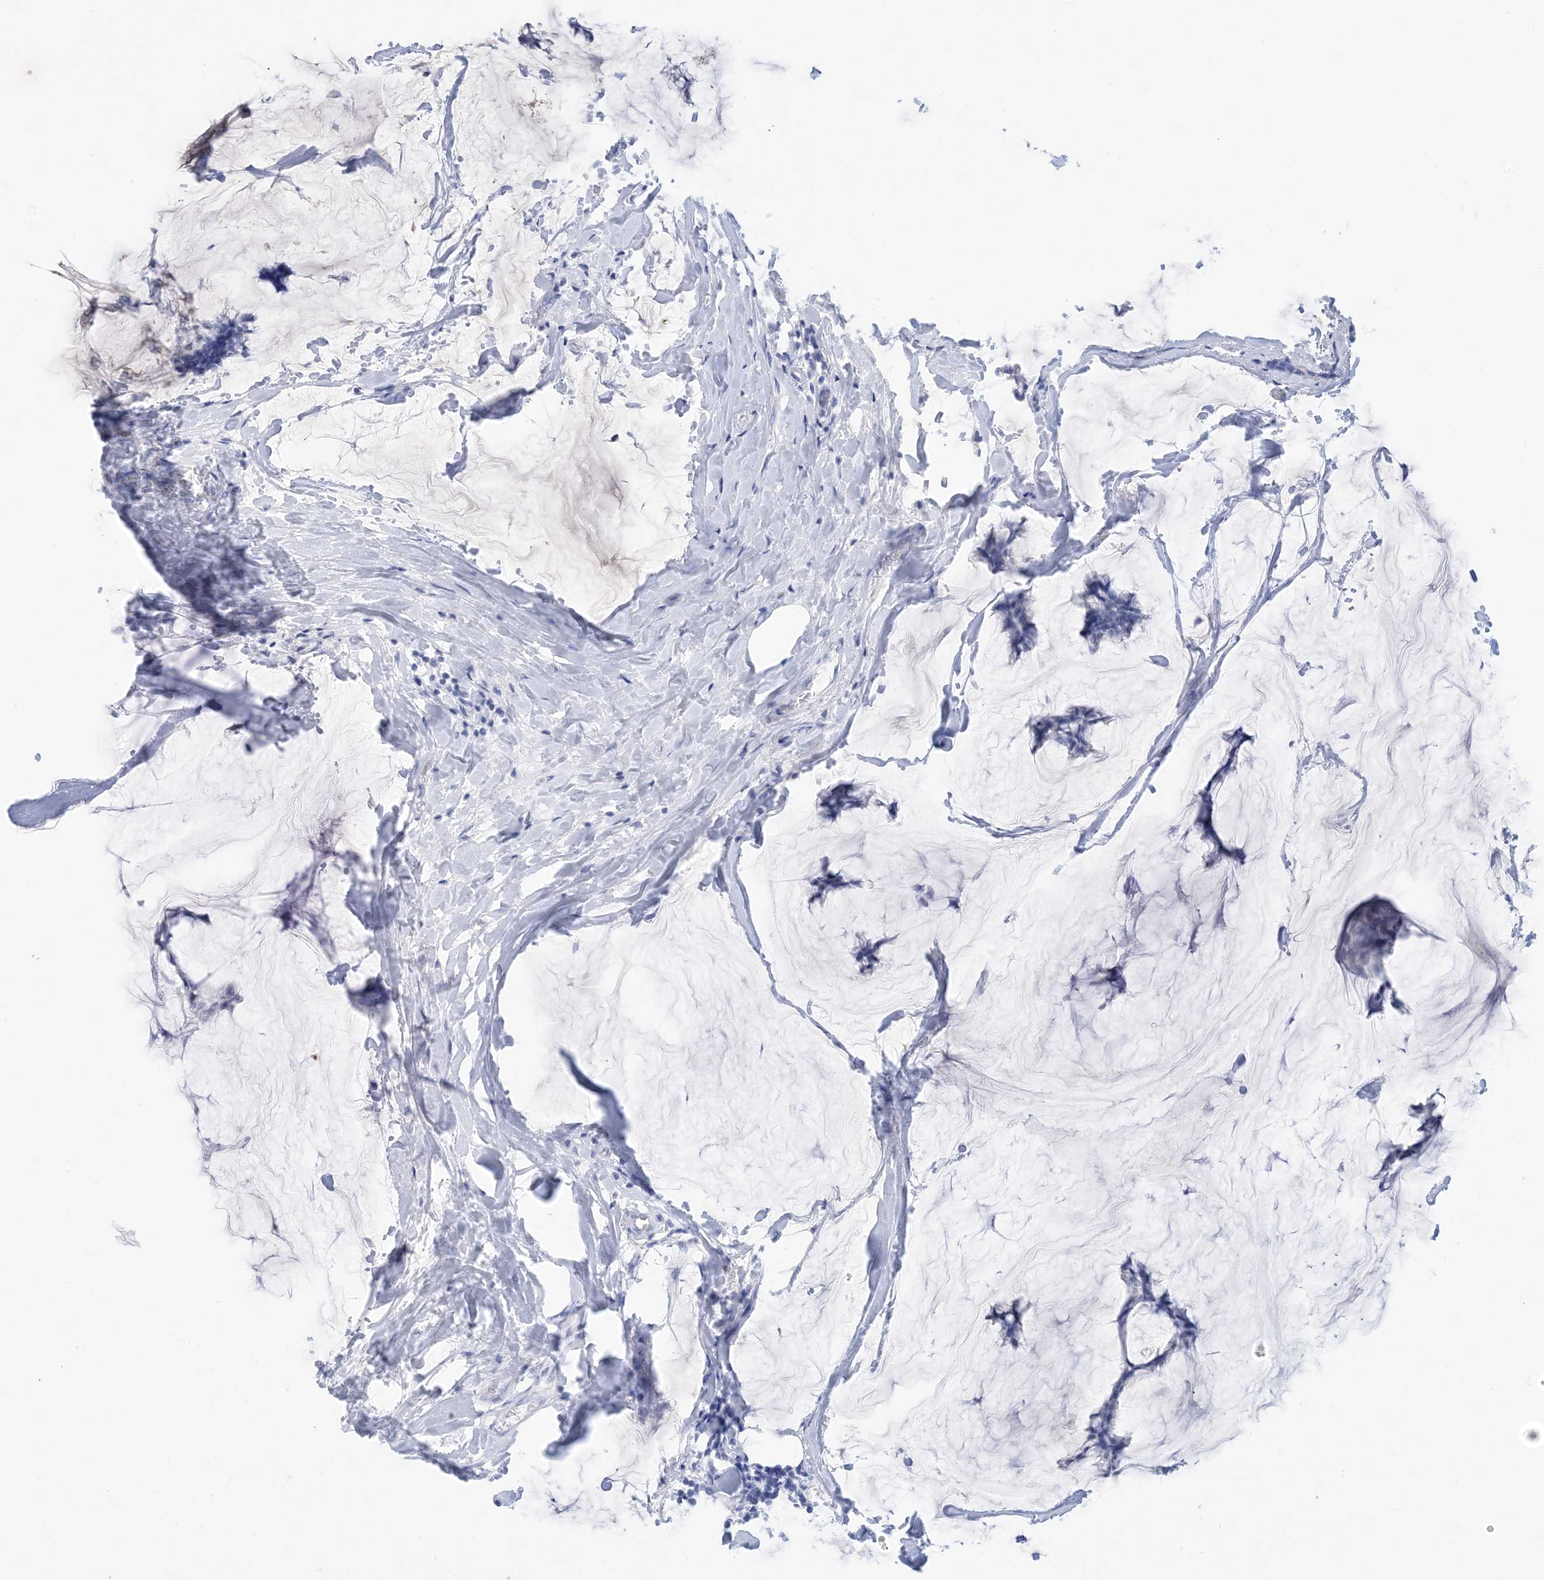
{"staining": {"intensity": "negative", "quantity": "none", "location": "none"}, "tissue": "breast cancer", "cell_type": "Tumor cells", "image_type": "cancer", "snomed": [{"axis": "morphology", "description": "Duct carcinoma"}, {"axis": "topography", "description": "Breast"}], "caption": "High power microscopy image of an immunohistochemistry (IHC) histopathology image of breast infiltrating ductal carcinoma, revealing no significant expression in tumor cells.", "gene": "SH3YL1", "patient": {"sex": "female", "age": 93}}